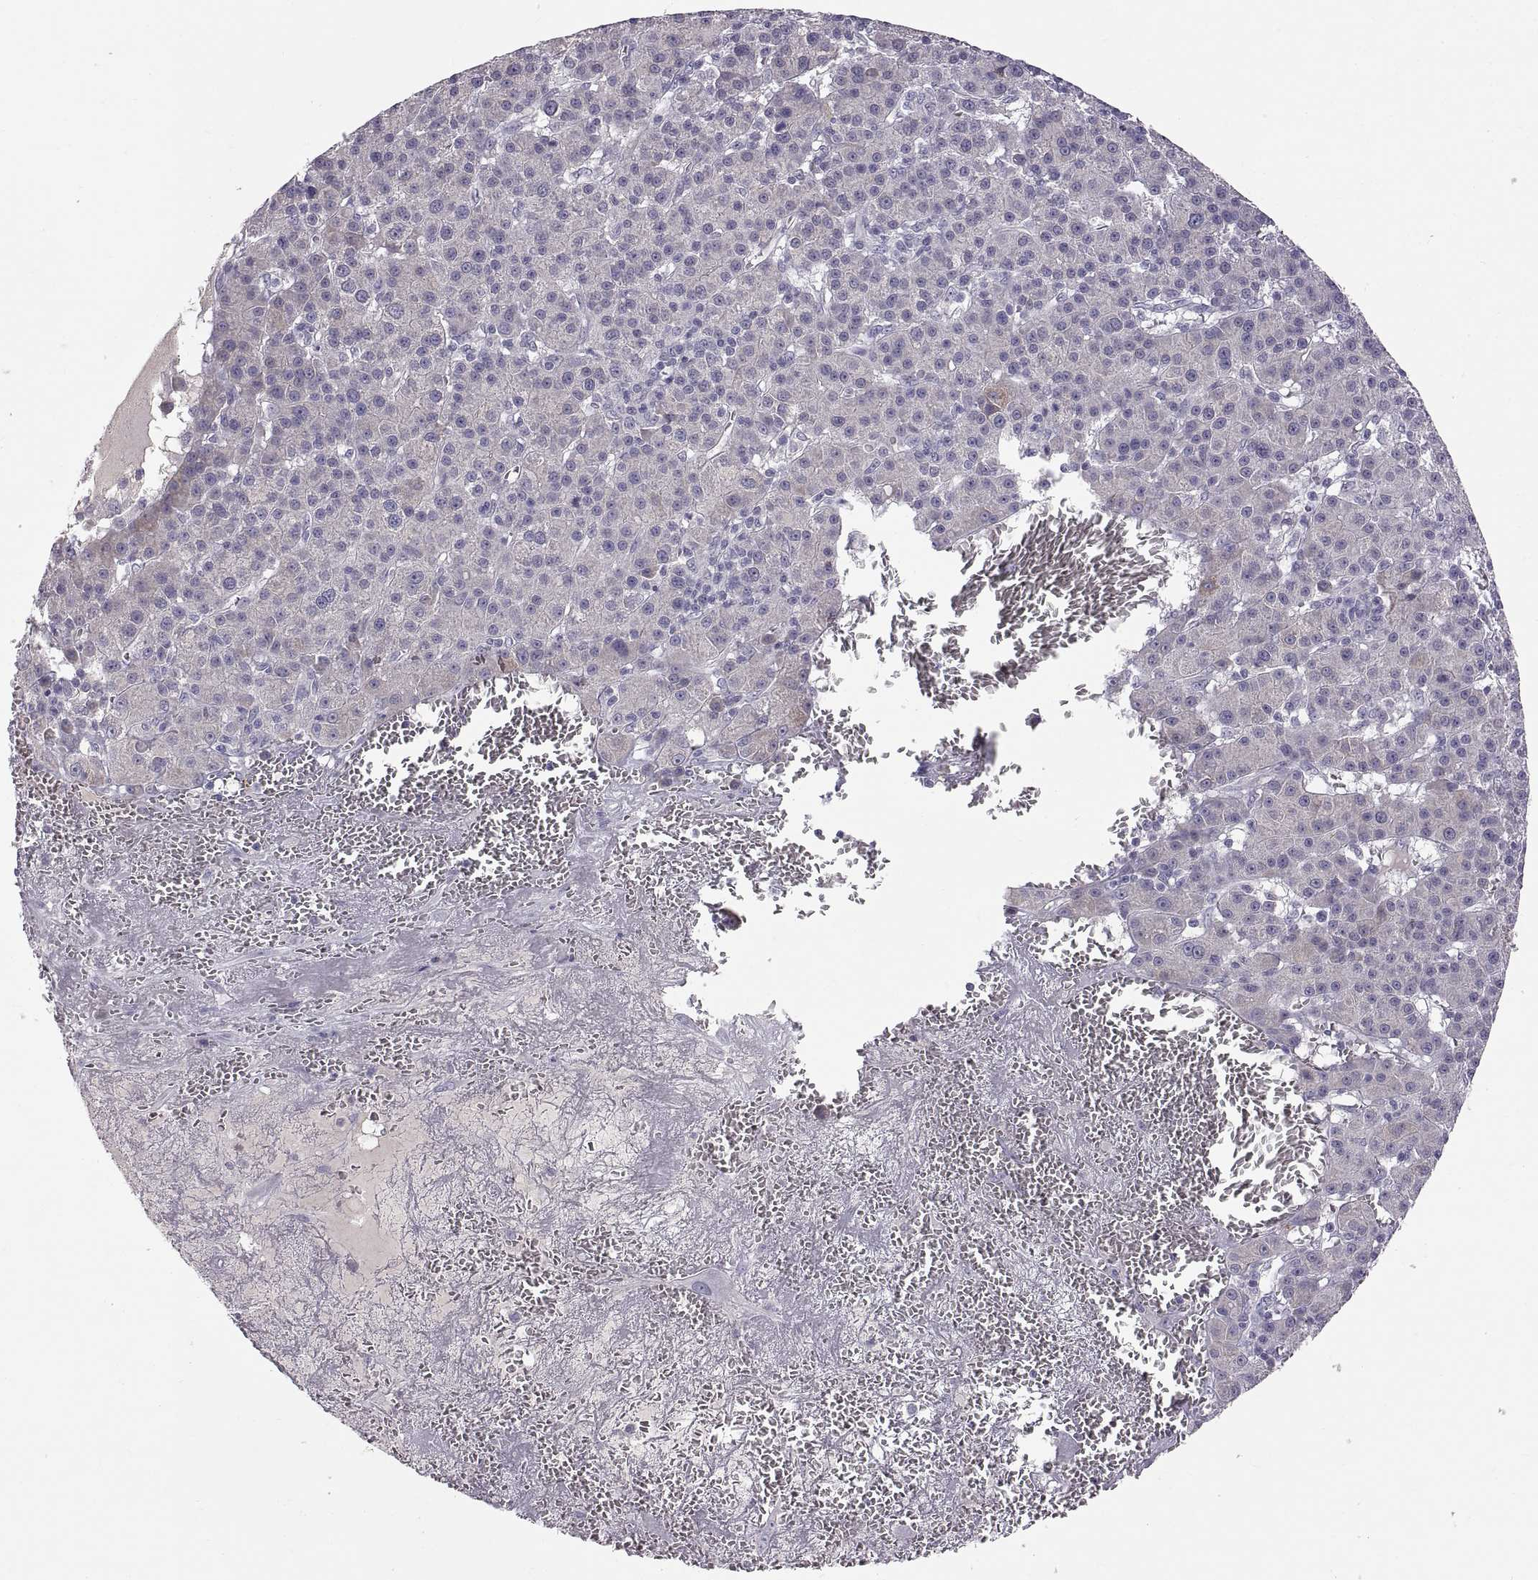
{"staining": {"intensity": "negative", "quantity": "none", "location": "none"}, "tissue": "liver cancer", "cell_type": "Tumor cells", "image_type": "cancer", "snomed": [{"axis": "morphology", "description": "Carcinoma, Hepatocellular, NOS"}, {"axis": "topography", "description": "Liver"}], "caption": "There is no significant positivity in tumor cells of liver hepatocellular carcinoma.", "gene": "WFDC8", "patient": {"sex": "female", "age": 60}}